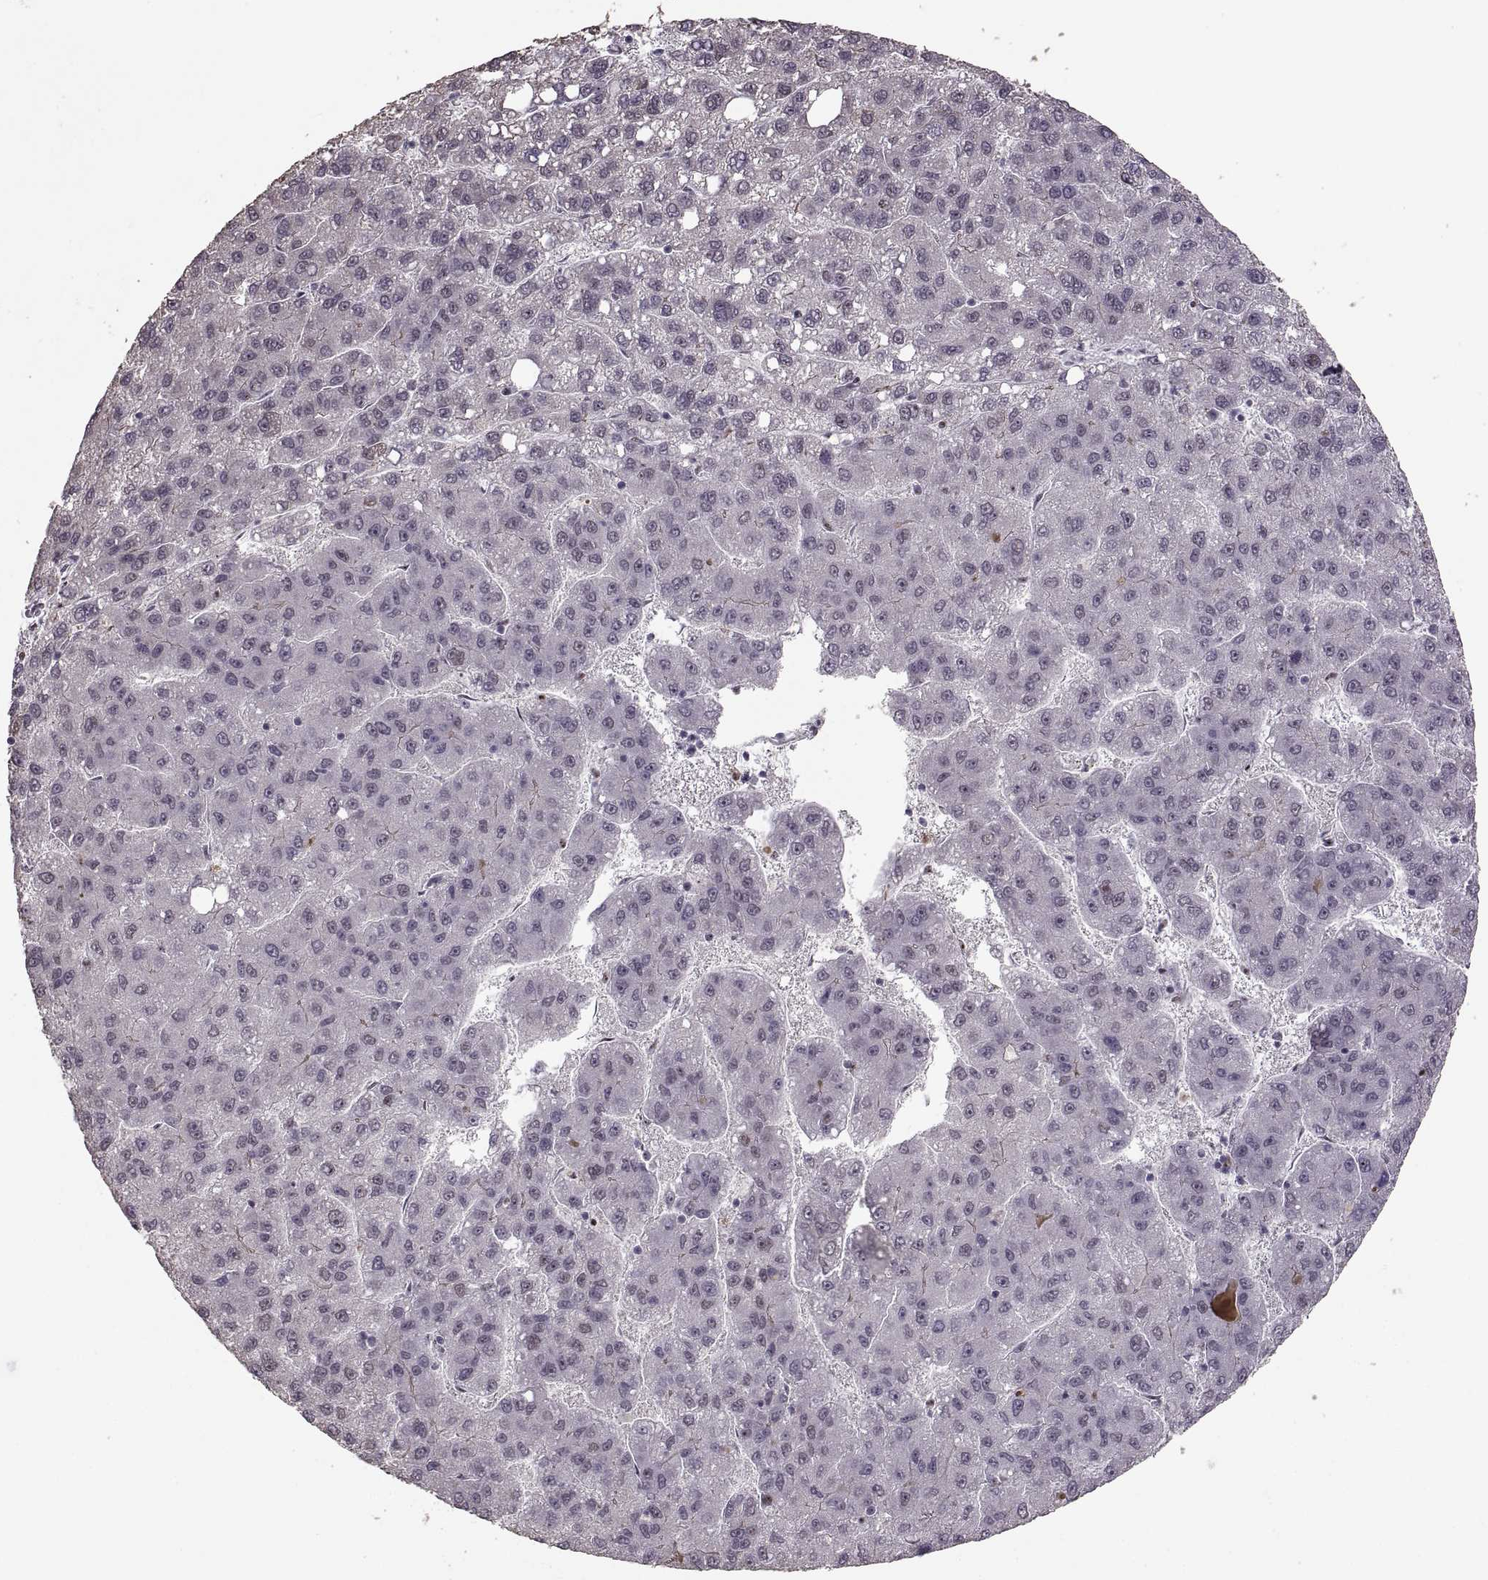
{"staining": {"intensity": "negative", "quantity": "none", "location": "none"}, "tissue": "liver cancer", "cell_type": "Tumor cells", "image_type": "cancer", "snomed": [{"axis": "morphology", "description": "Carcinoma, Hepatocellular, NOS"}, {"axis": "topography", "description": "Liver"}], "caption": "Tumor cells are negative for protein expression in human liver cancer. (Immunohistochemistry (ihc), brightfield microscopy, high magnification).", "gene": "PALS1", "patient": {"sex": "female", "age": 82}}